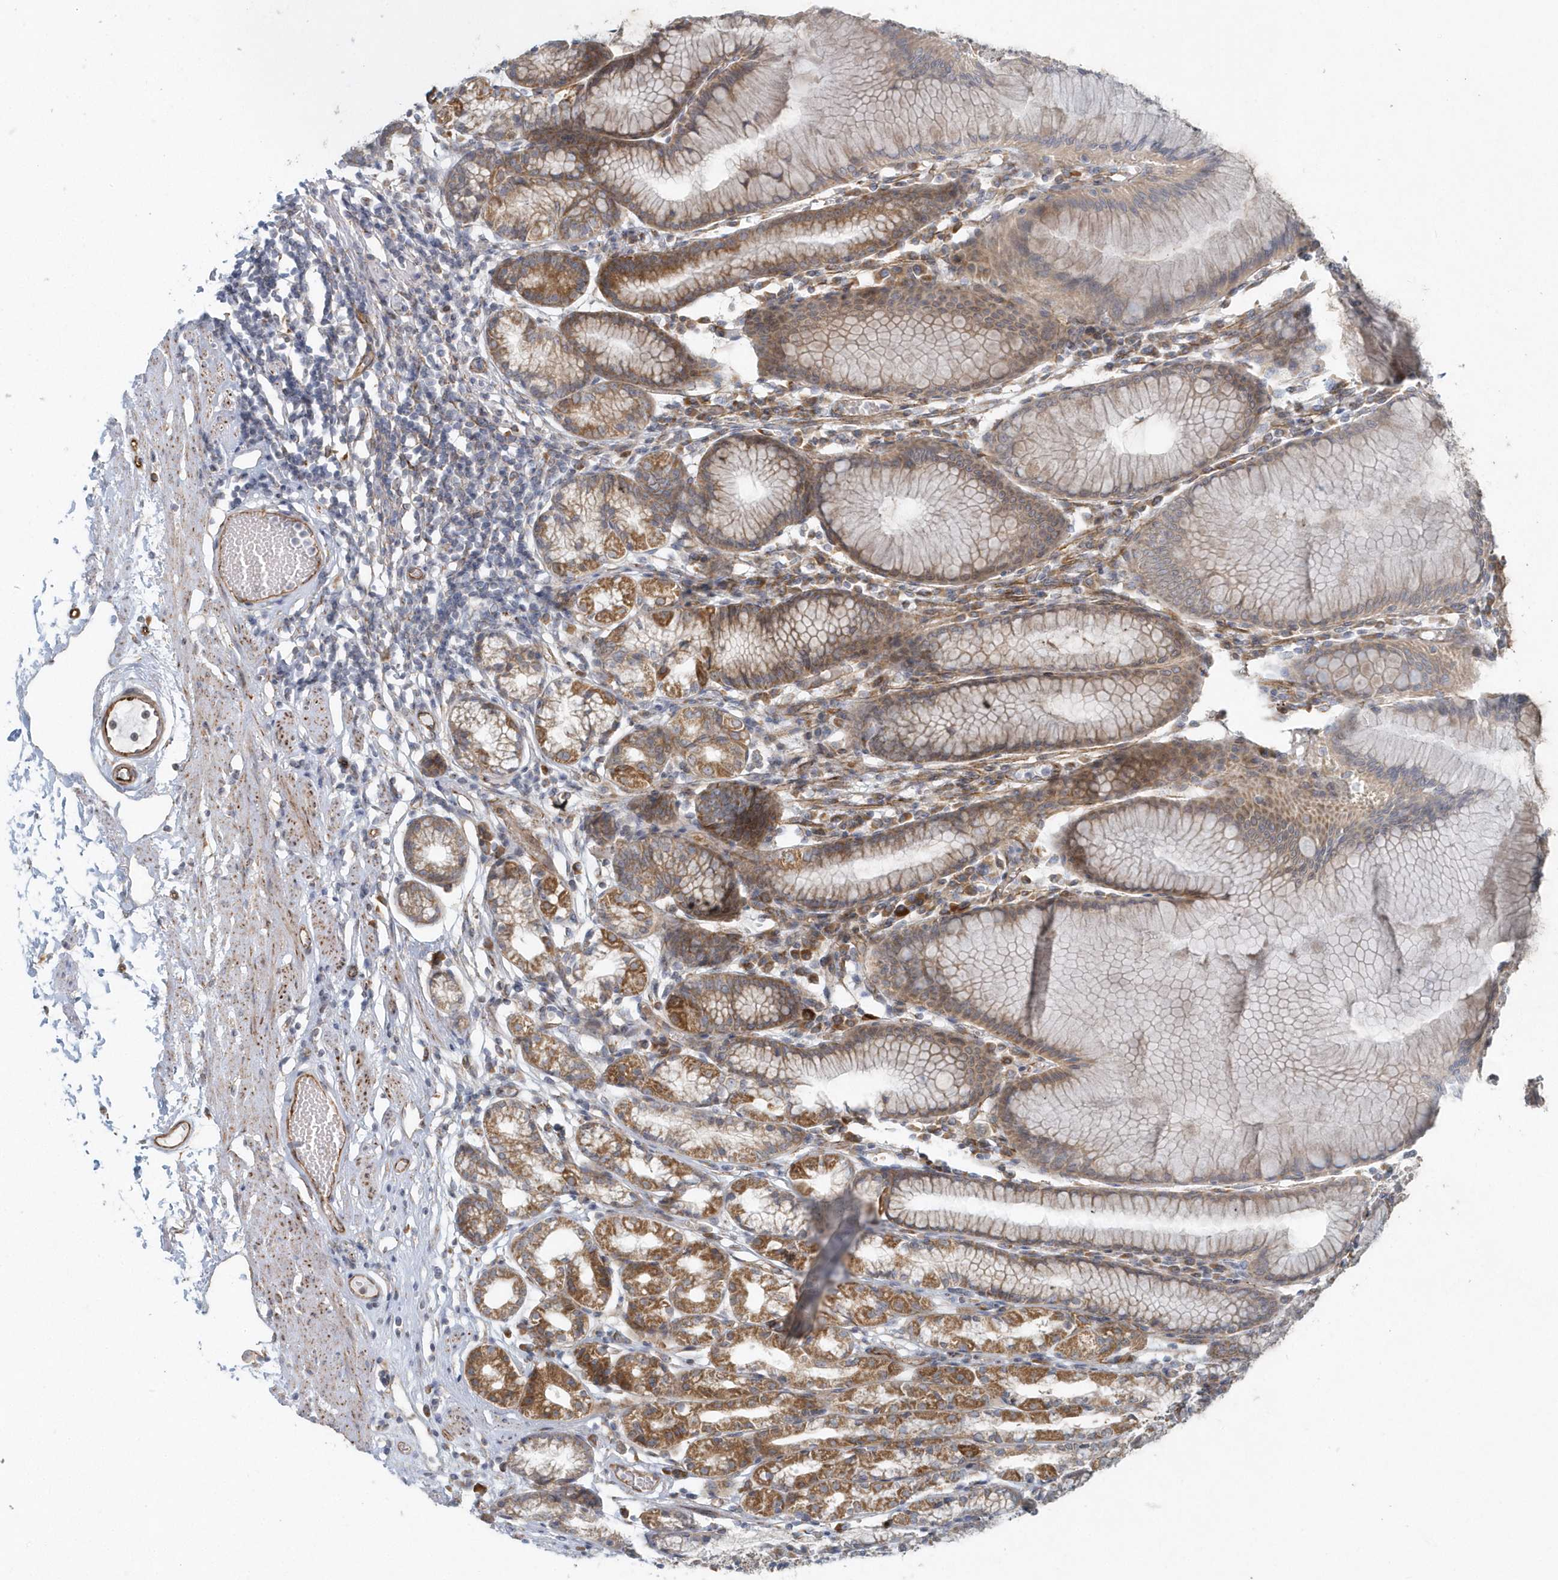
{"staining": {"intensity": "moderate", "quantity": "25%-75%", "location": "cytoplasmic/membranous"}, "tissue": "stomach", "cell_type": "Glandular cells", "image_type": "normal", "snomed": [{"axis": "morphology", "description": "Normal tissue, NOS"}, {"axis": "topography", "description": "Stomach"}], "caption": "Protein staining of normal stomach reveals moderate cytoplasmic/membranous staining in approximately 25%-75% of glandular cells.", "gene": "GPR152", "patient": {"sex": "female", "age": 57}}